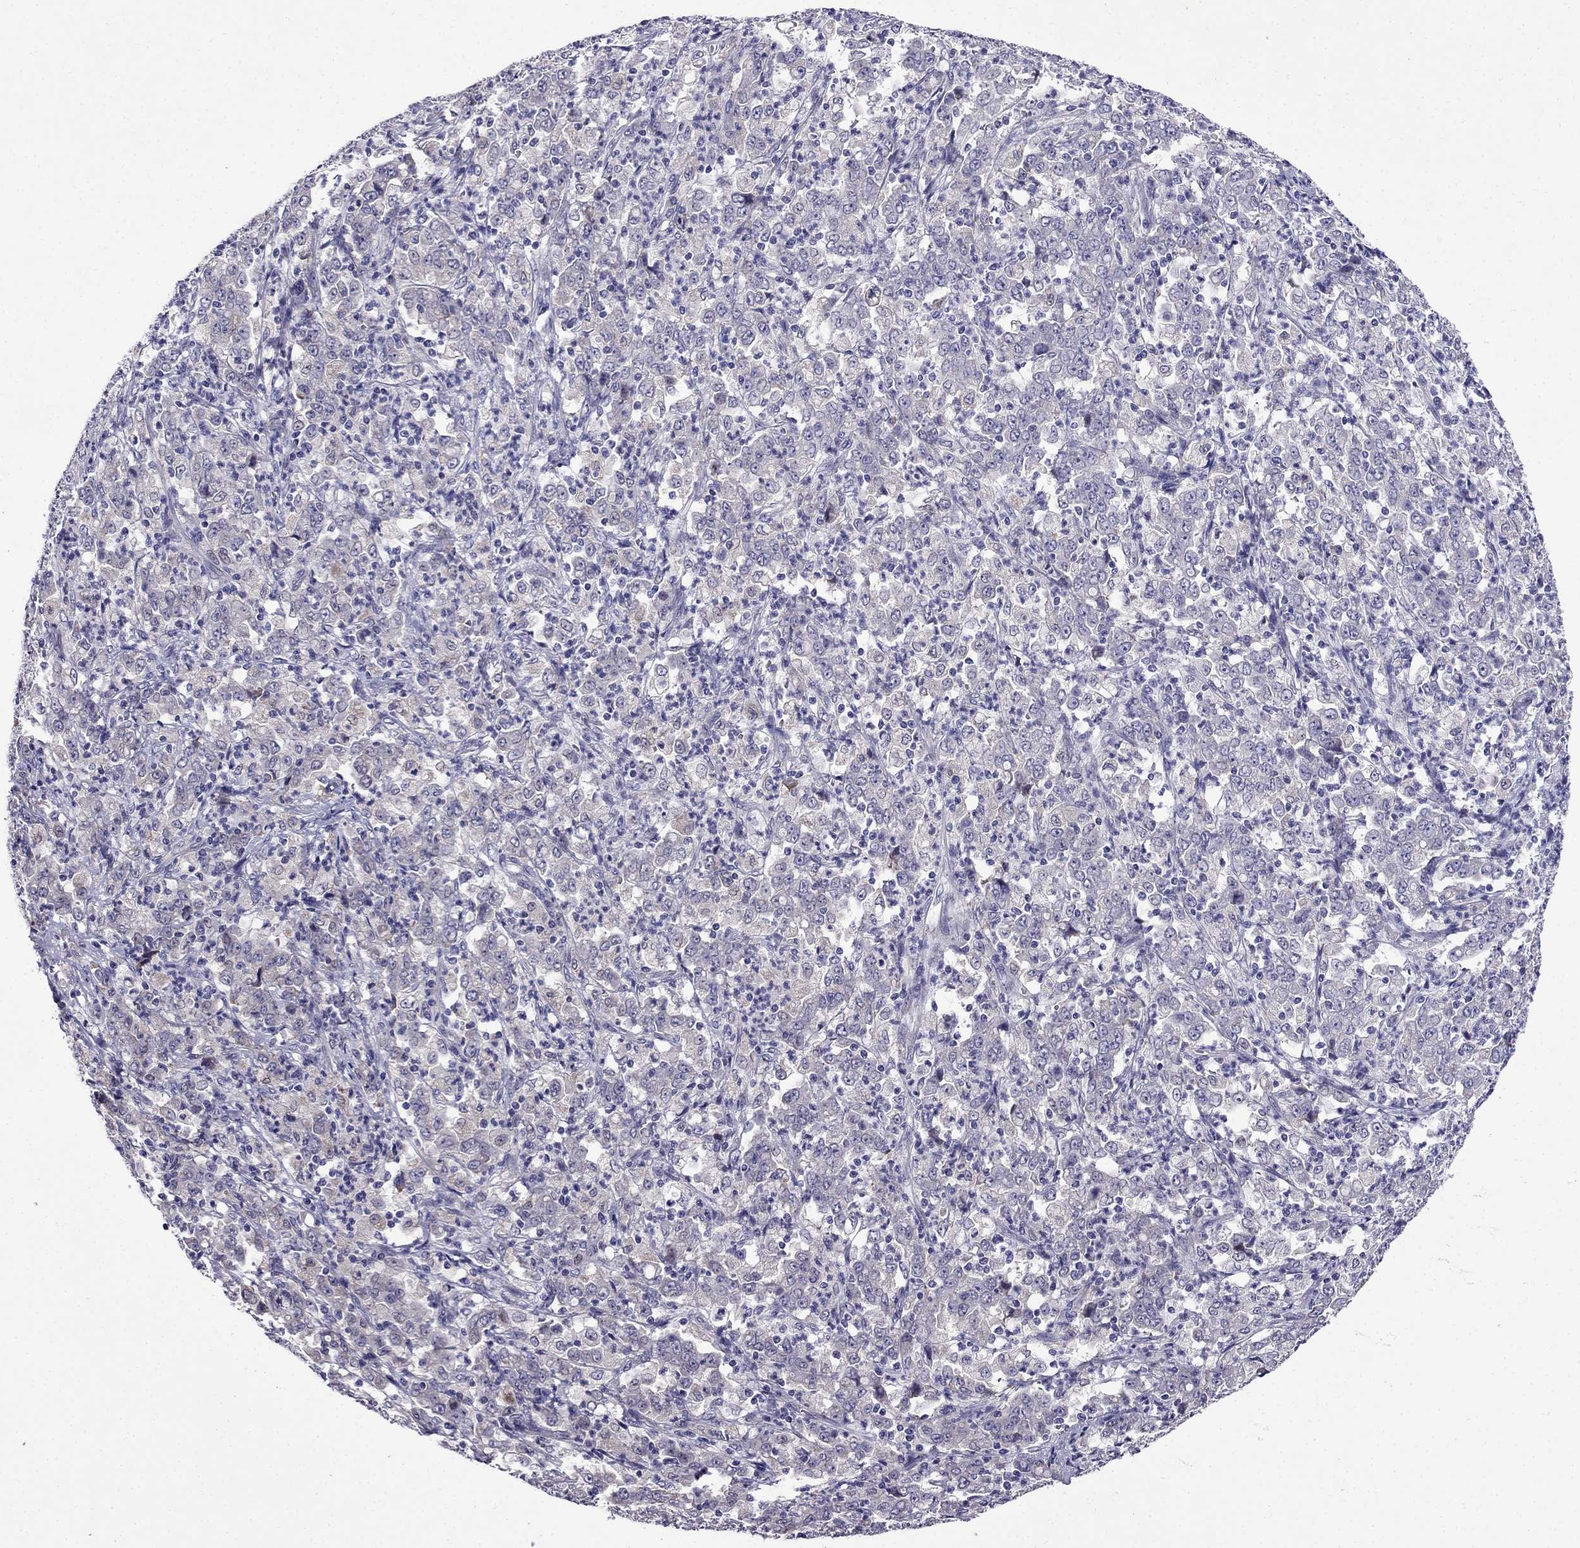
{"staining": {"intensity": "negative", "quantity": "none", "location": "none"}, "tissue": "stomach cancer", "cell_type": "Tumor cells", "image_type": "cancer", "snomed": [{"axis": "morphology", "description": "Adenocarcinoma, NOS"}, {"axis": "topography", "description": "Stomach, lower"}], "caption": "Tumor cells show no significant protein expression in adenocarcinoma (stomach). The staining was performed using DAB (3,3'-diaminobenzidine) to visualize the protein expression in brown, while the nuclei were stained in blue with hematoxylin (Magnification: 20x).", "gene": "PI16", "patient": {"sex": "female", "age": 71}}